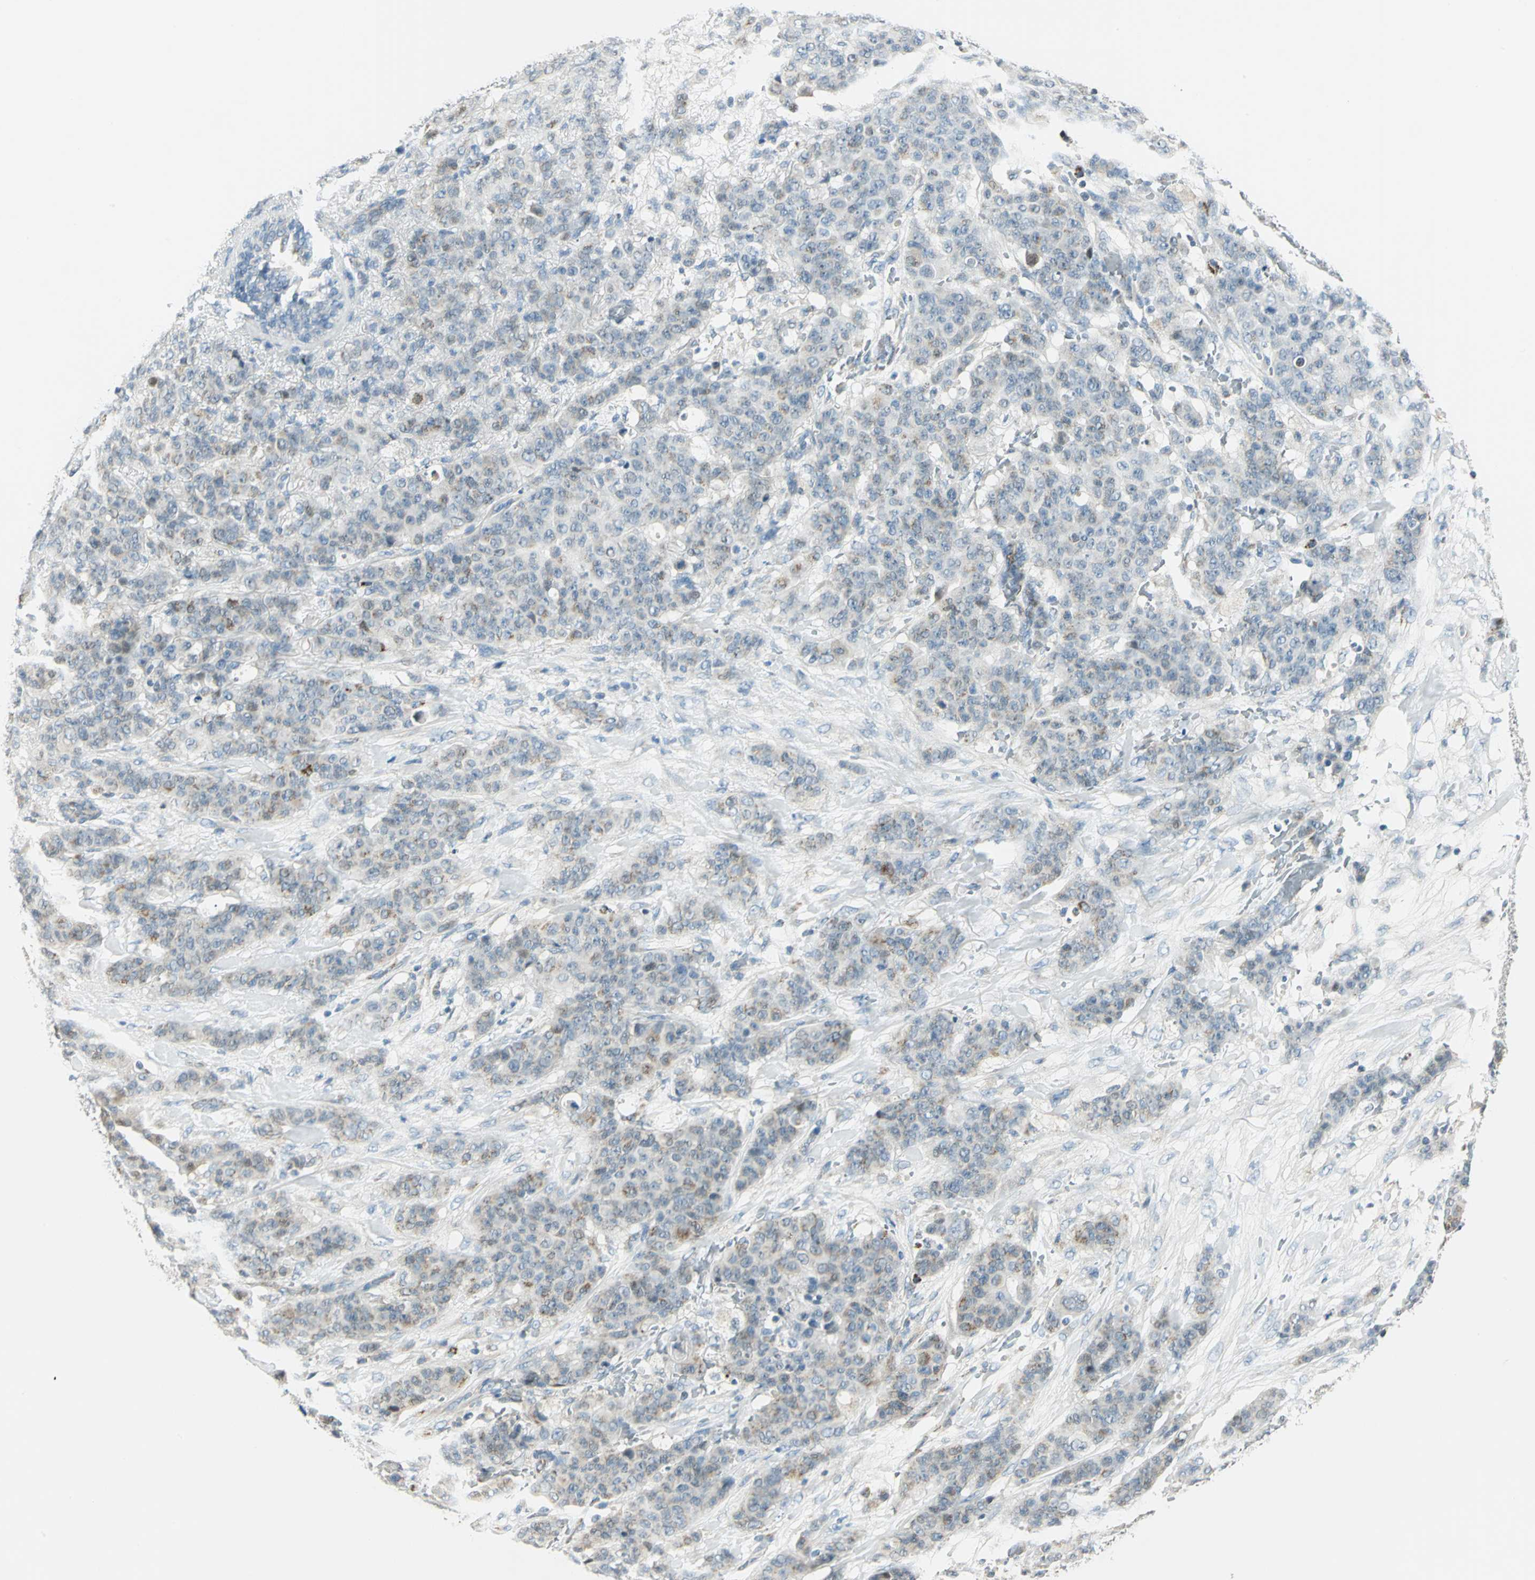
{"staining": {"intensity": "weak", "quantity": ">75%", "location": "cytoplasmic/membranous"}, "tissue": "breast cancer", "cell_type": "Tumor cells", "image_type": "cancer", "snomed": [{"axis": "morphology", "description": "Duct carcinoma"}, {"axis": "topography", "description": "Breast"}], "caption": "Tumor cells demonstrate weak cytoplasmic/membranous expression in approximately >75% of cells in infiltrating ductal carcinoma (breast).", "gene": "ACADM", "patient": {"sex": "female", "age": 40}}